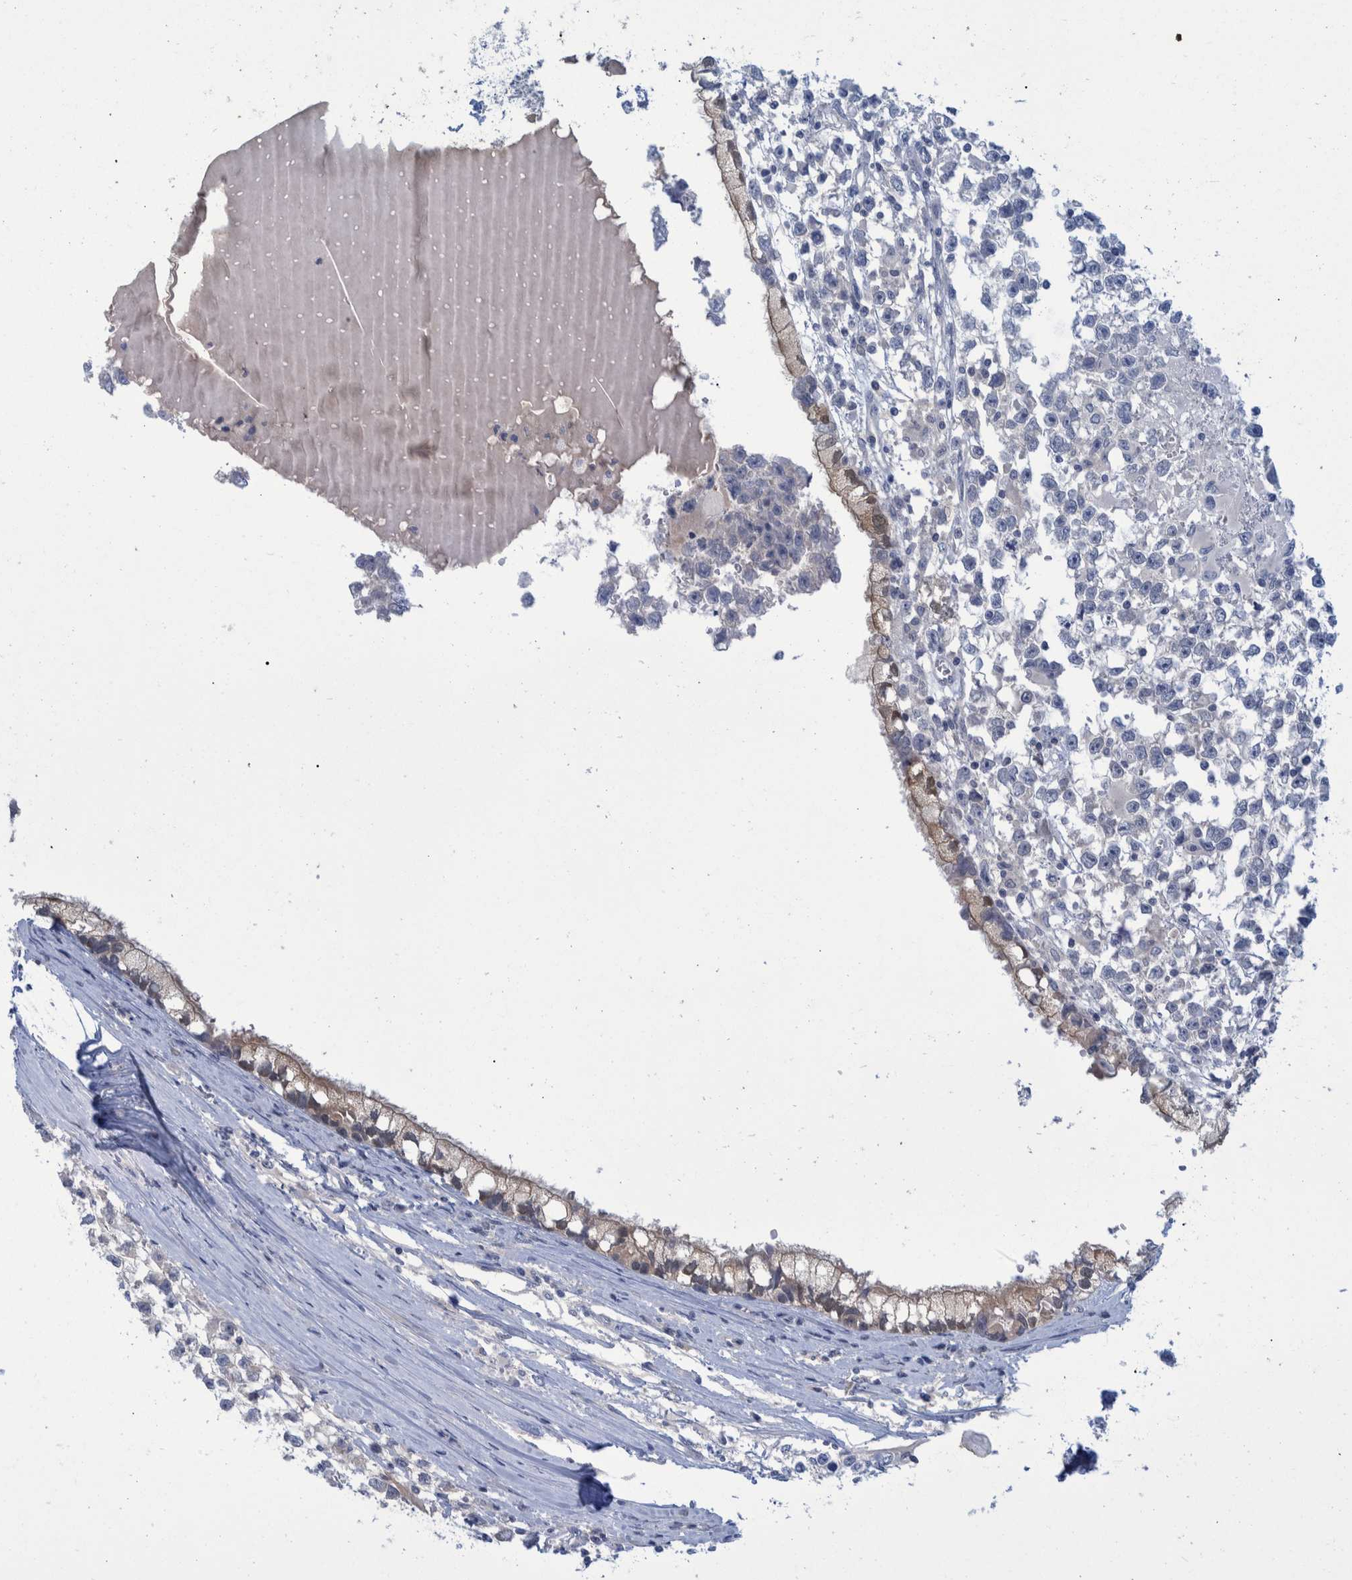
{"staining": {"intensity": "negative", "quantity": "none", "location": "none"}, "tissue": "testis cancer", "cell_type": "Tumor cells", "image_type": "cancer", "snomed": [{"axis": "morphology", "description": "Seminoma, NOS"}, {"axis": "morphology", "description": "Carcinoma, Embryonal, NOS"}, {"axis": "topography", "description": "Testis"}], "caption": "This is an immunohistochemistry image of testis cancer. There is no expression in tumor cells.", "gene": "PCYT2", "patient": {"sex": "male", "age": 51}}